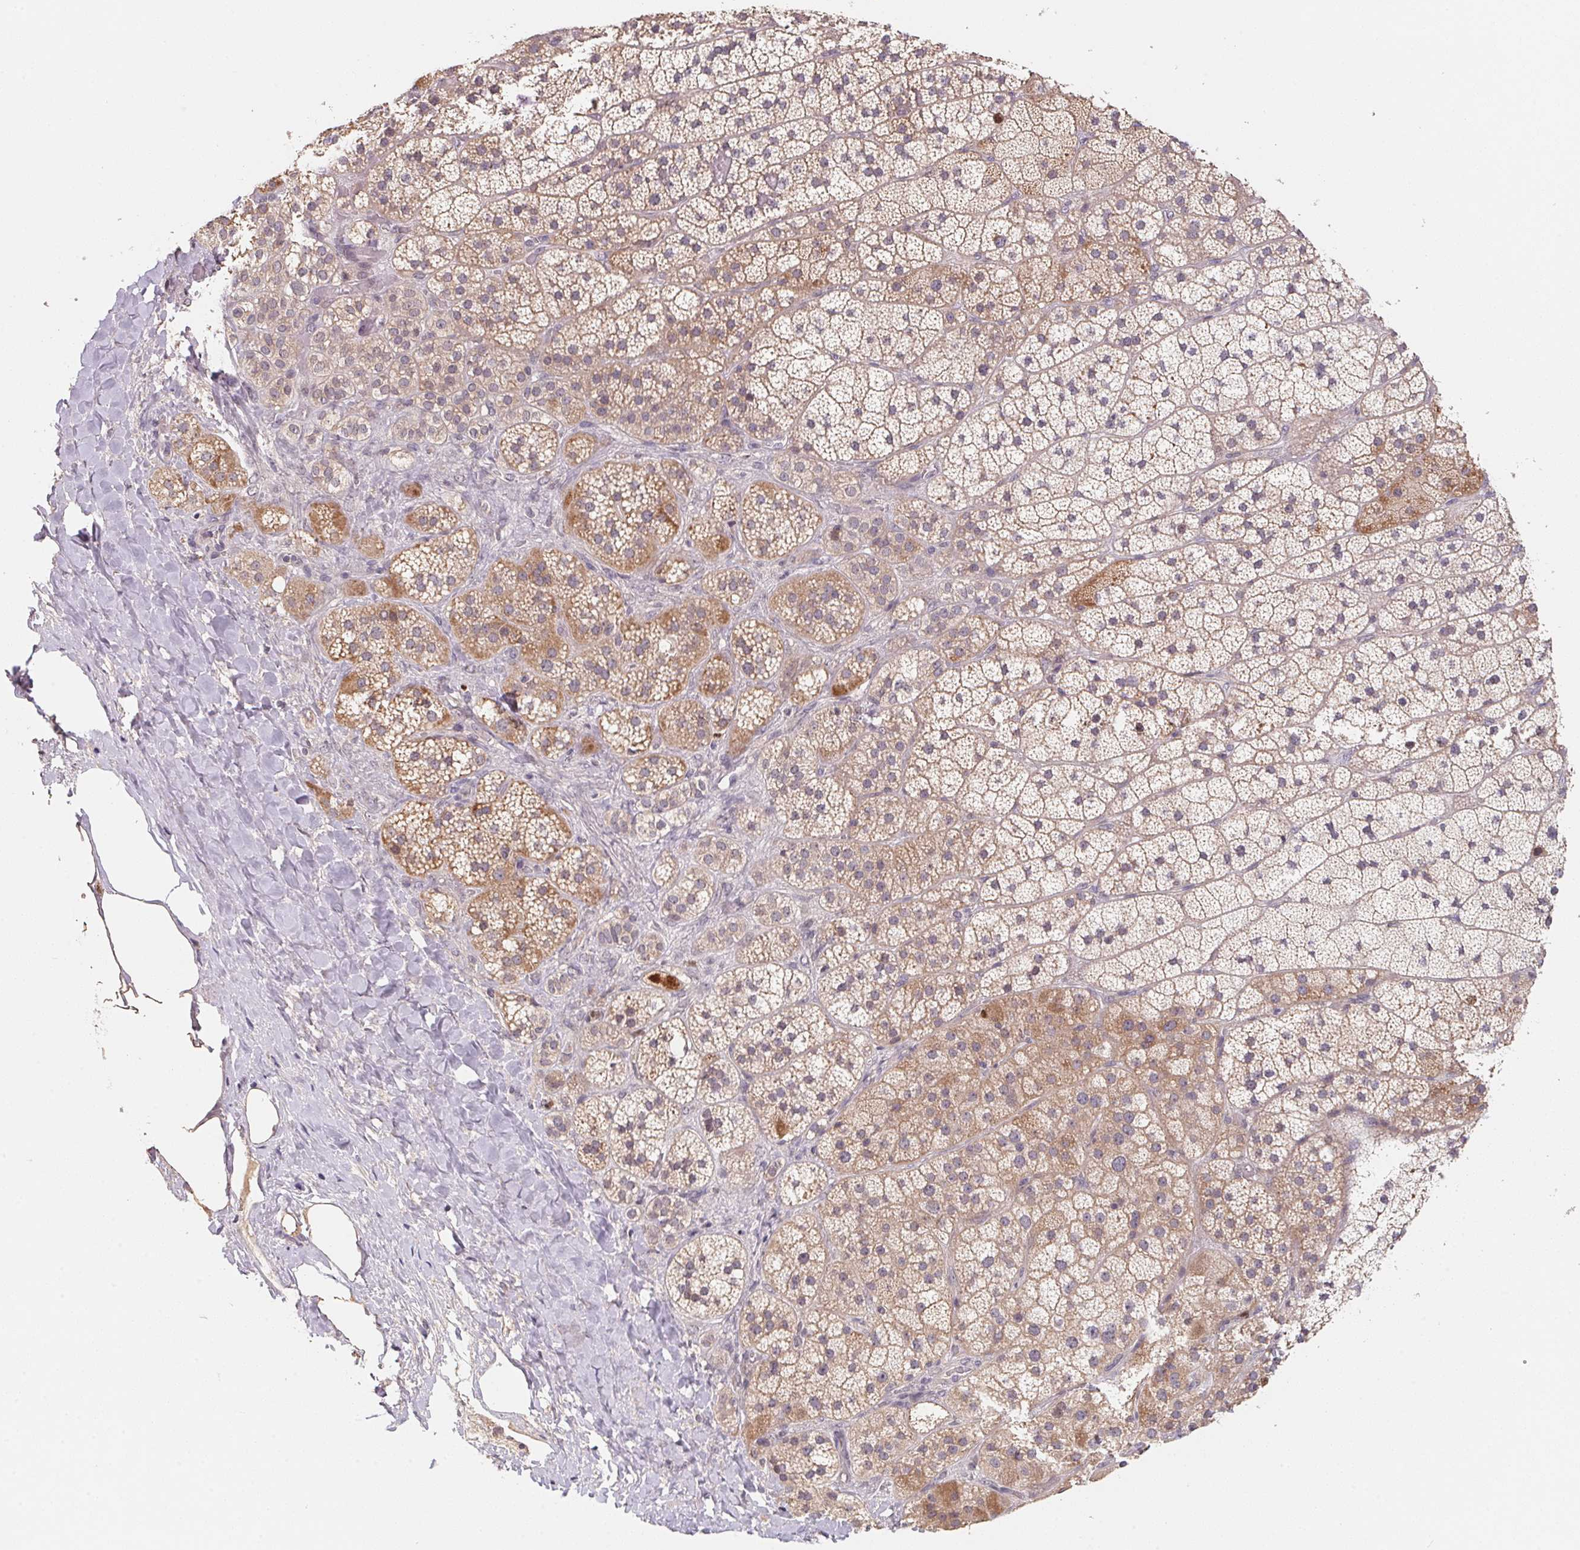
{"staining": {"intensity": "moderate", "quantity": "25%-75%", "location": "cytoplasmic/membranous"}, "tissue": "adrenal gland", "cell_type": "Glandular cells", "image_type": "normal", "snomed": [{"axis": "morphology", "description": "Normal tissue, NOS"}, {"axis": "topography", "description": "Adrenal gland"}], "caption": "An image of adrenal gland stained for a protein reveals moderate cytoplasmic/membranous brown staining in glandular cells.", "gene": "KIFC1", "patient": {"sex": "male", "age": 57}}